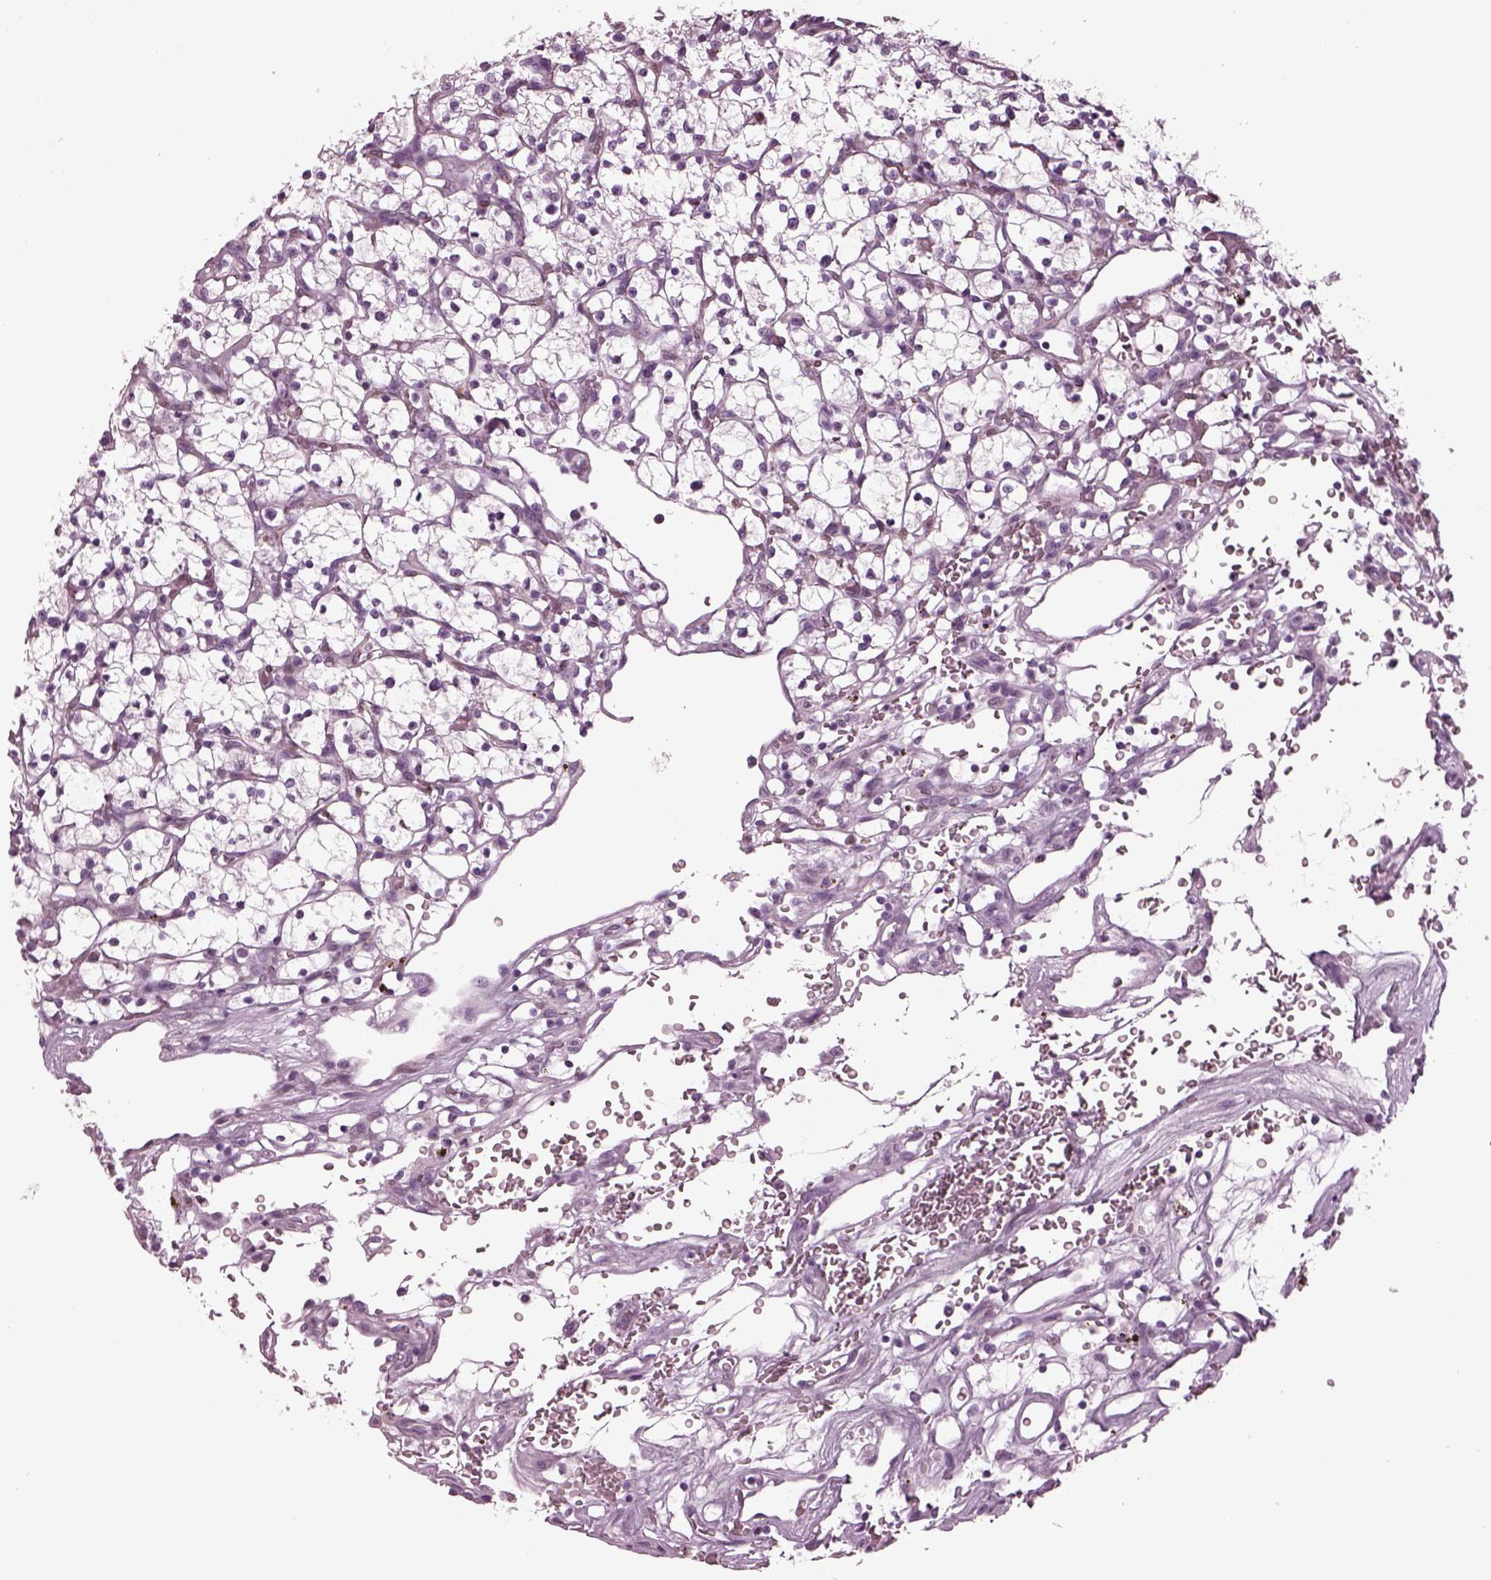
{"staining": {"intensity": "negative", "quantity": "none", "location": "none"}, "tissue": "renal cancer", "cell_type": "Tumor cells", "image_type": "cancer", "snomed": [{"axis": "morphology", "description": "Adenocarcinoma, NOS"}, {"axis": "topography", "description": "Kidney"}], "caption": "IHC micrograph of neoplastic tissue: adenocarcinoma (renal) stained with DAB (3,3'-diaminobenzidine) shows no significant protein staining in tumor cells.", "gene": "TPPP2", "patient": {"sex": "female", "age": 64}}